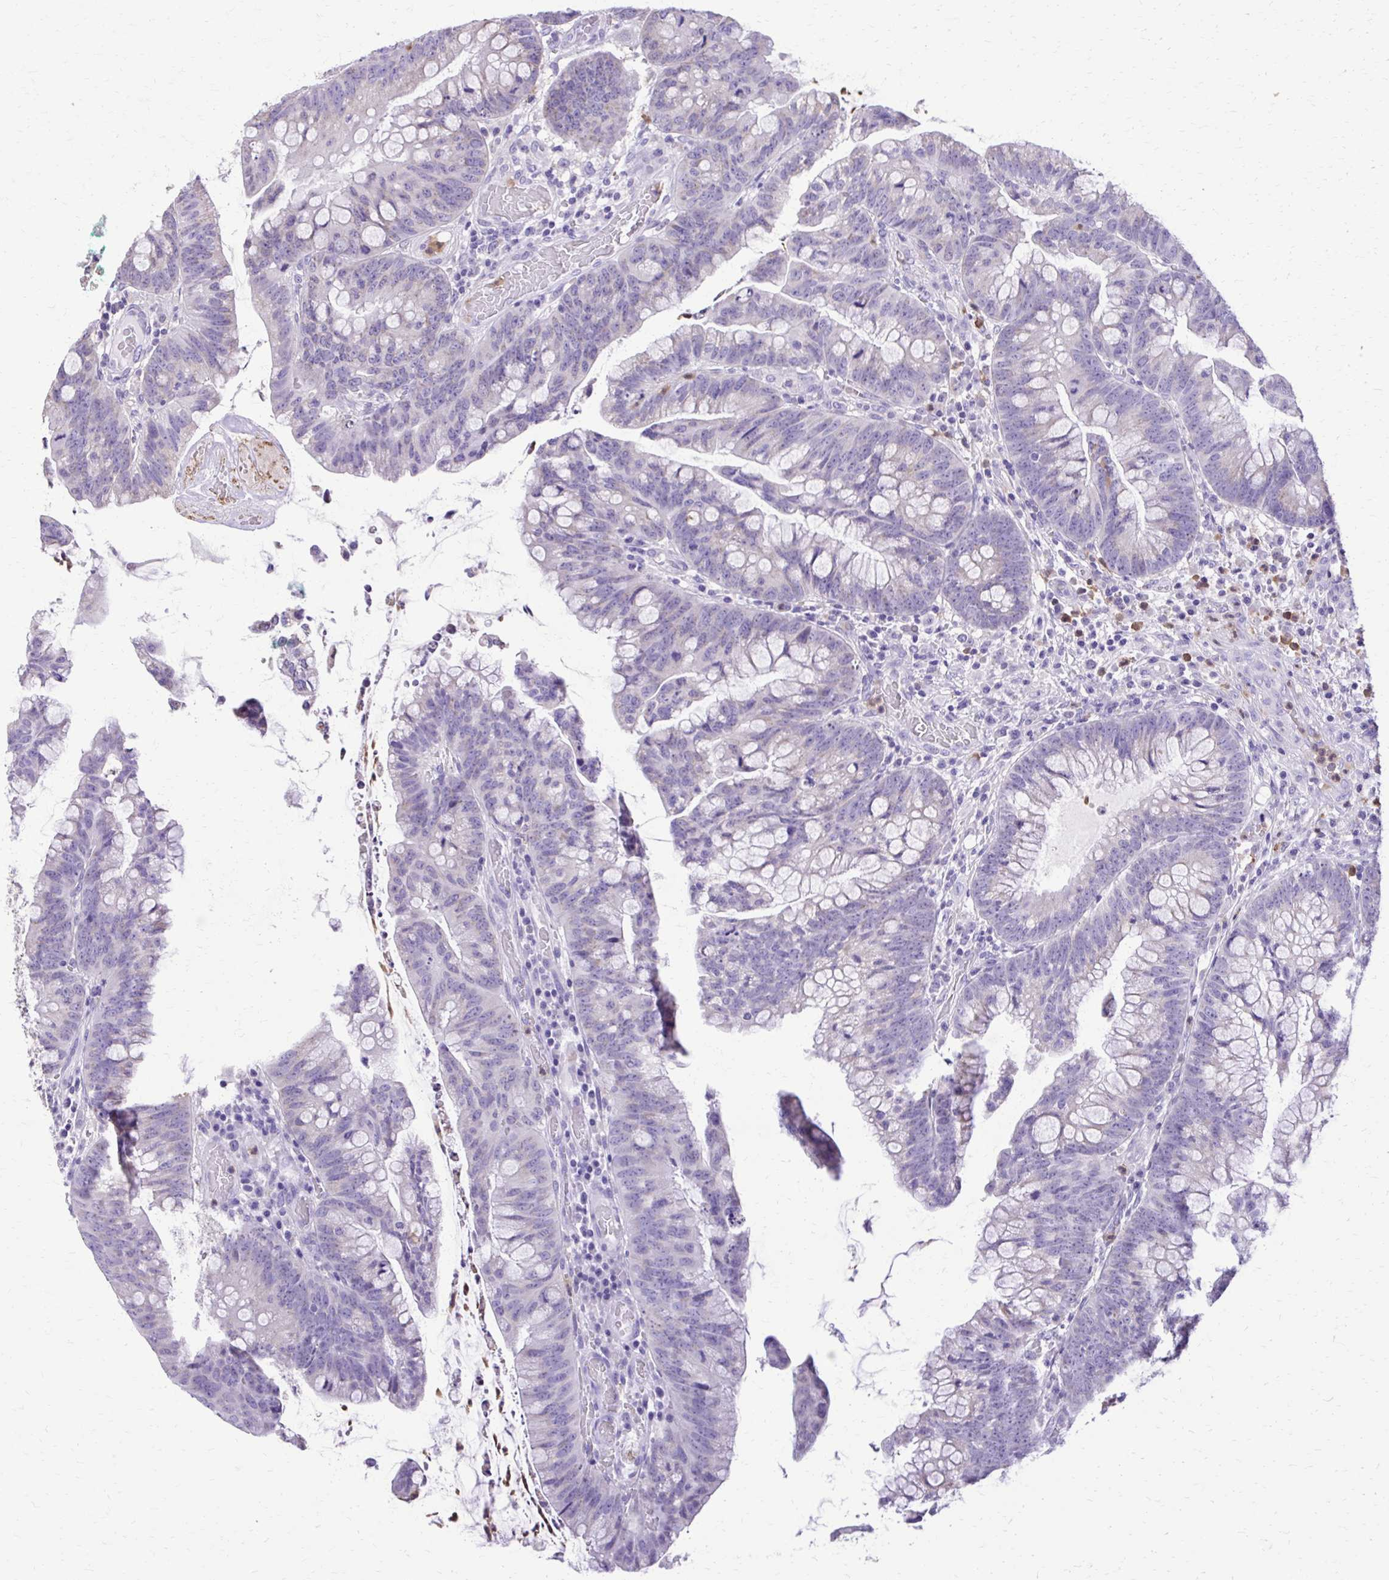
{"staining": {"intensity": "negative", "quantity": "none", "location": "none"}, "tissue": "colorectal cancer", "cell_type": "Tumor cells", "image_type": "cancer", "snomed": [{"axis": "morphology", "description": "Adenocarcinoma, NOS"}, {"axis": "topography", "description": "Colon"}], "caption": "High power microscopy photomicrograph of an immunohistochemistry image of adenocarcinoma (colorectal), revealing no significant positivity in tumor cells. Nuclei are stained in blue.", "gene": "CAT", "patient": {"sex": "male", "age": 62}}